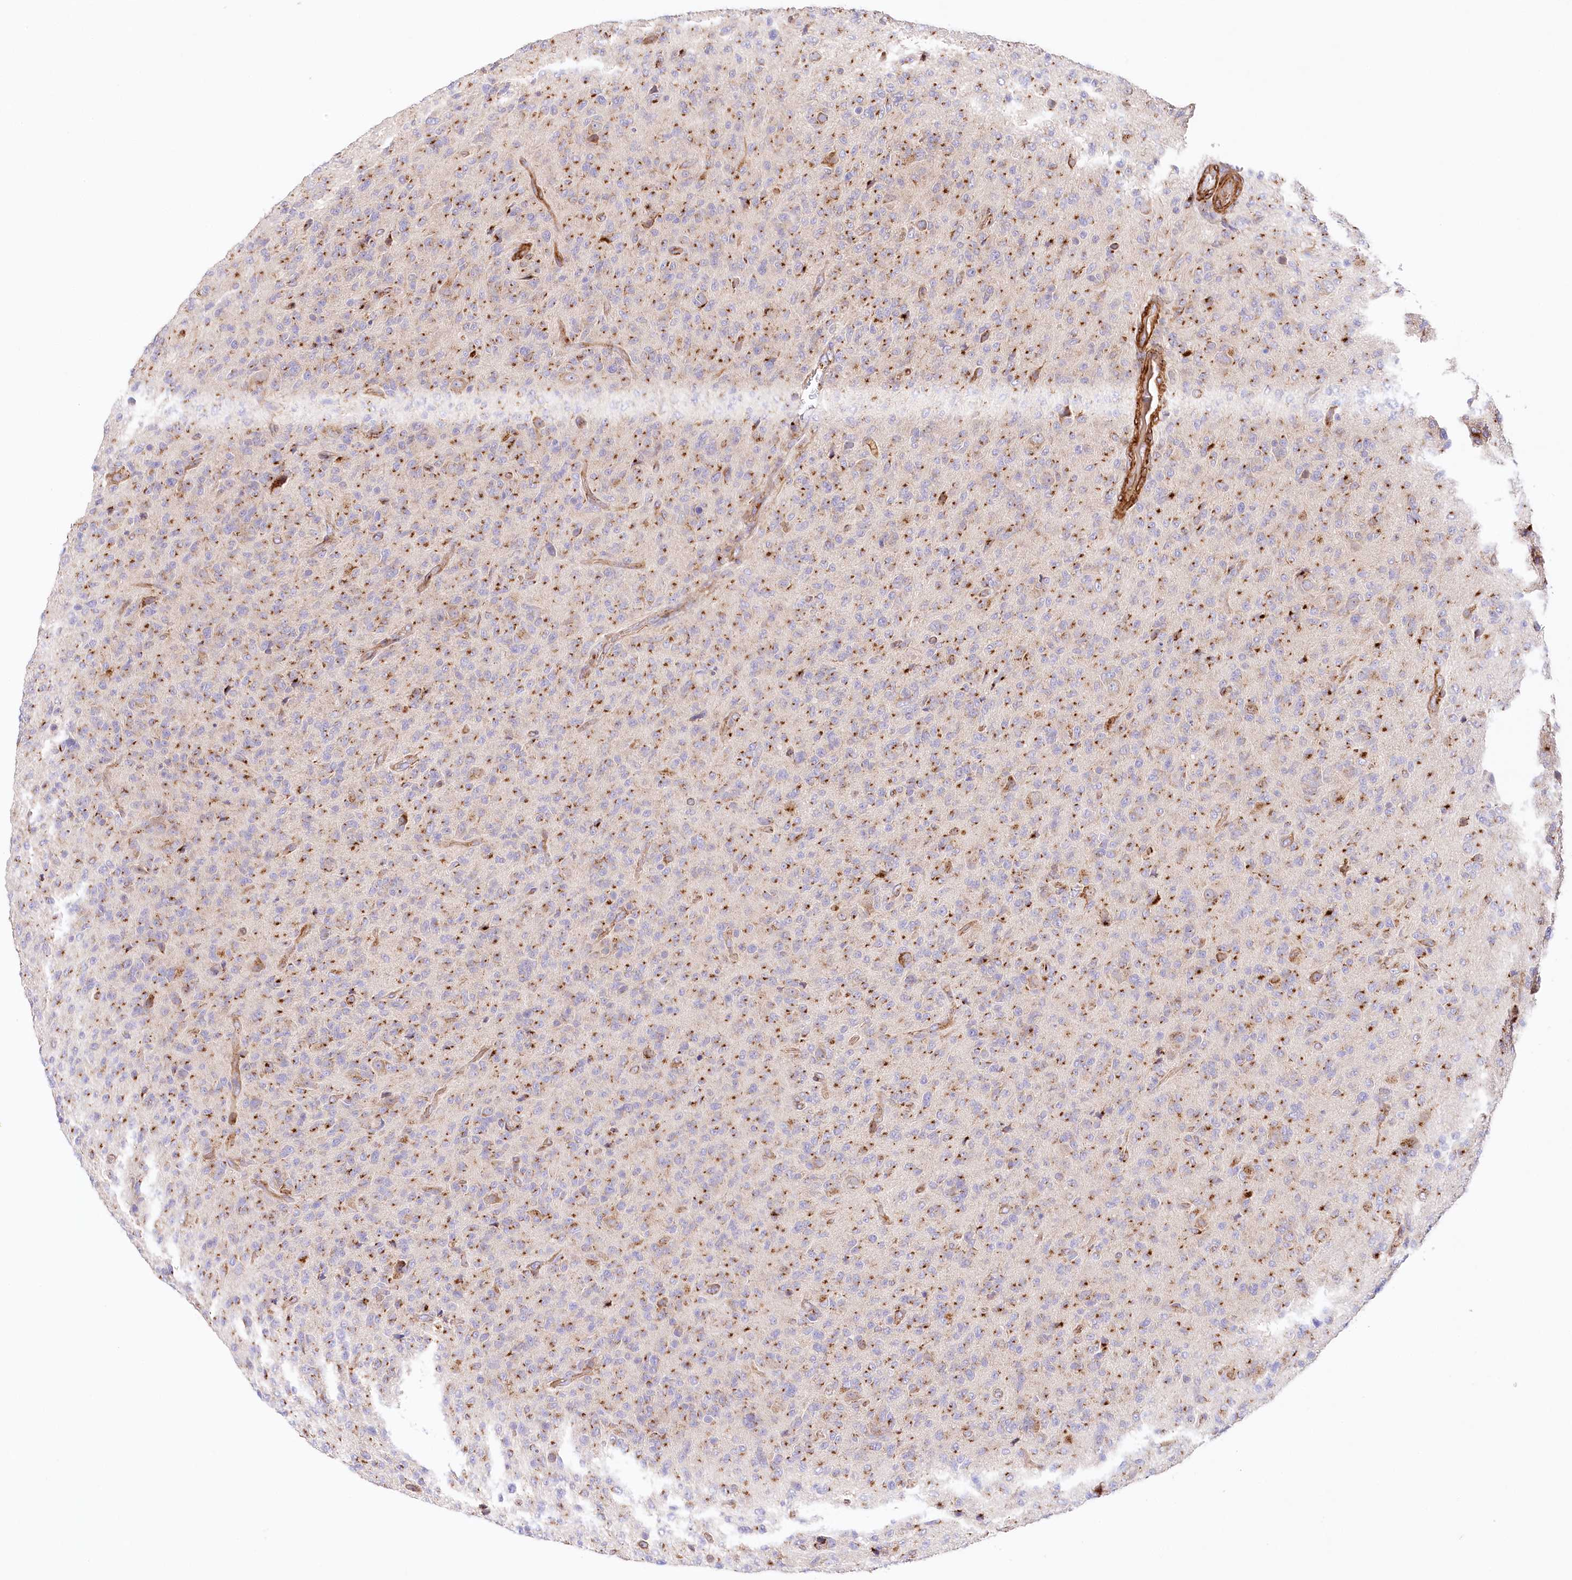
{"staining": {"intensity": "strong", "quantity": ">75%", "location": "cytoplasmic/membranous"}, "tissue": "glioma", "cell_type": "Tumor cells", "image_type": "cancer", "snomed": [{"axis": "morphology", "description": "Glioma, malignant, High grade"}, {"axis": "topography", "description": "Brain"}], "caption": "This is a micrograph of IHC staining of malignant glioma (high-grade), which shows strong positivity in the cytoplasmic/membranous of tumor cells.", "gene": "ABRAXAS2", "patient": {"sex": "female", "age": 57}}